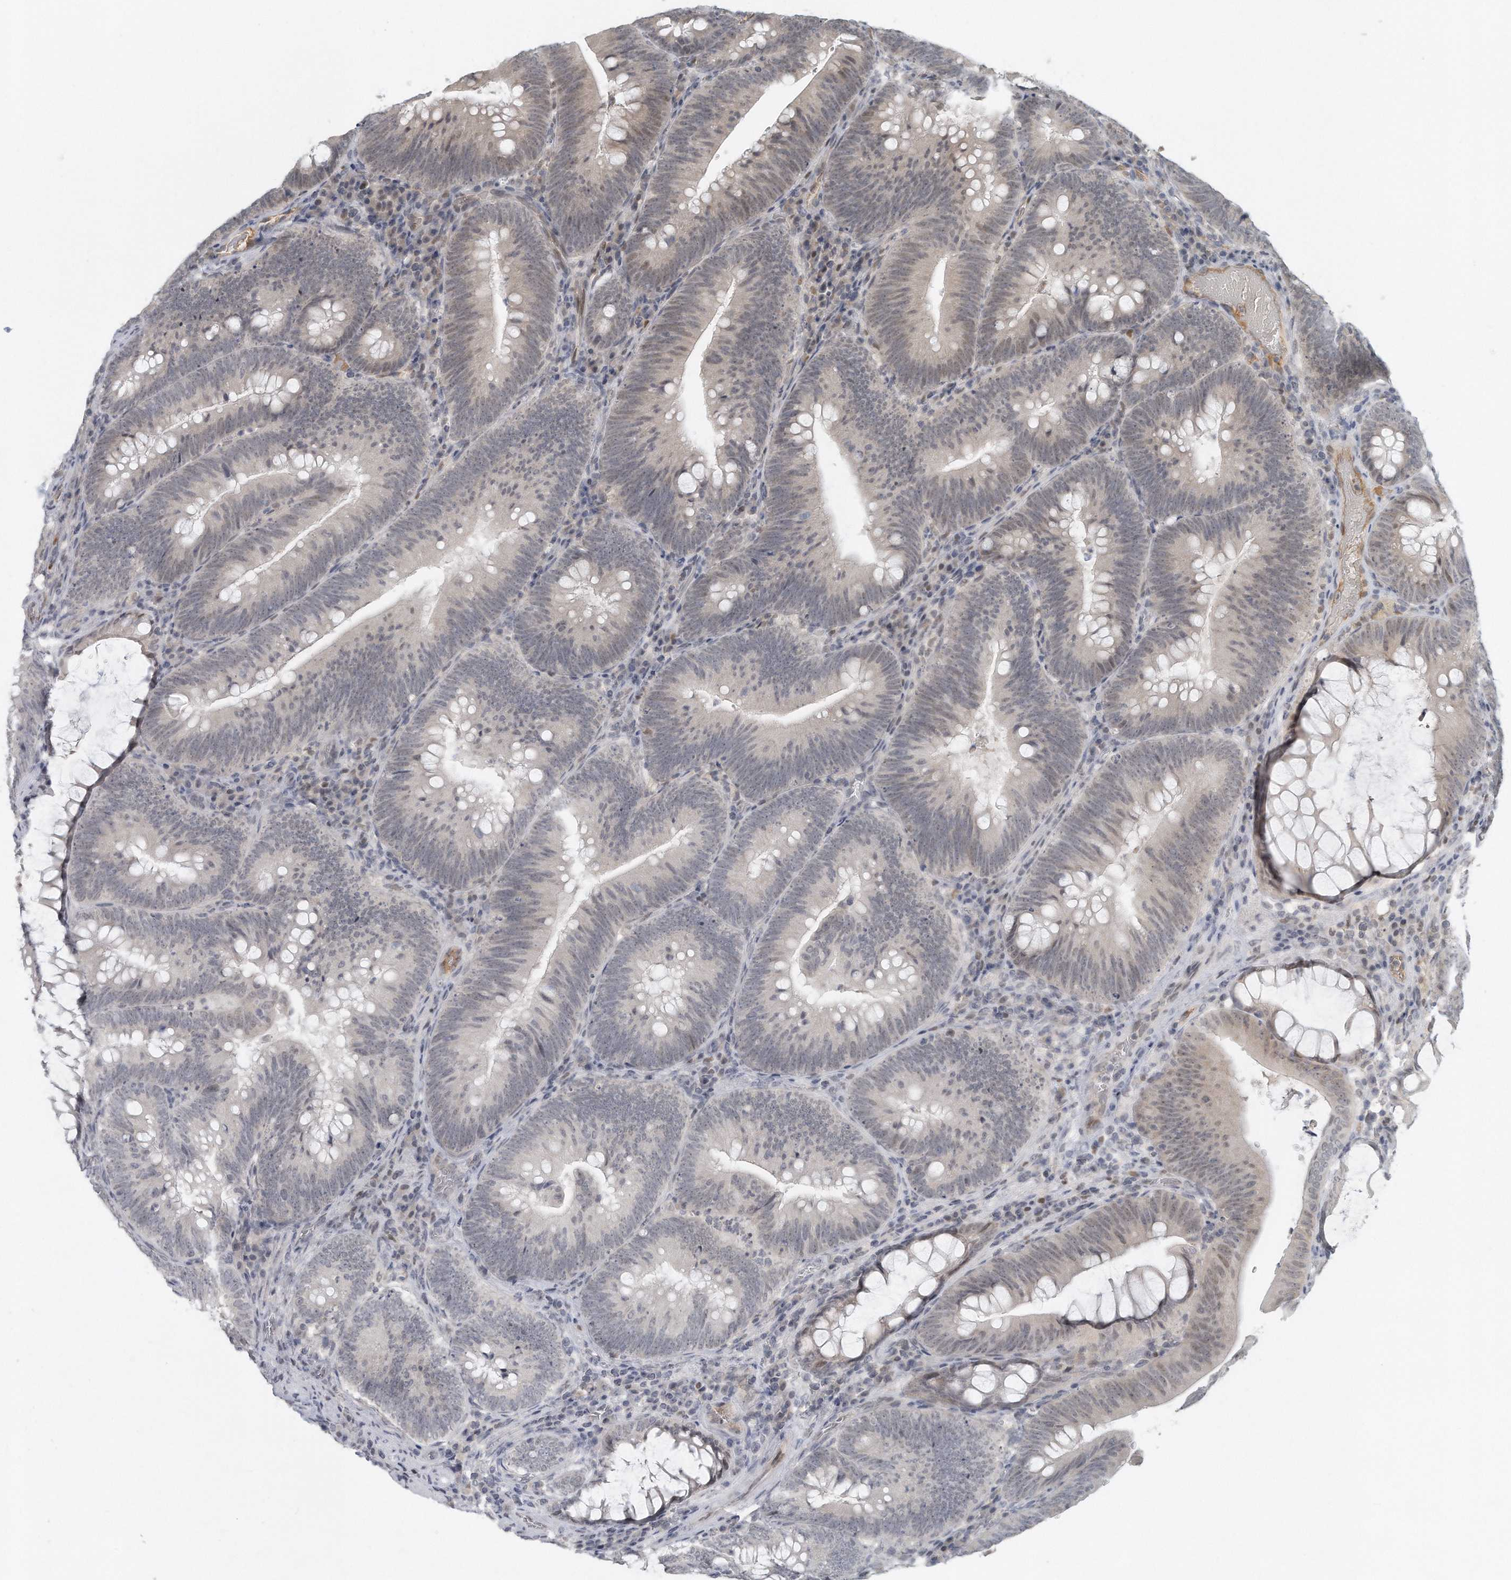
{"staining": {"intensity": "weak", "quantity": "25%-75%", "location": "nuclear"}, "tissue": "colorectal cancer", "cell_type": "Tumor cells", "image_type": "cancer", "snomed": [{"axis": "morphology", "description": "Normal tissue, NOS"}, {"axis": "topography", "description": "Colon"}], "caption": "An image of colorectal cancer stained for a protein shows weak nuclear brown staining in tumor cells. (DAB = brown stain, brightfield microscopy at high magnification).", "gene": "DDX43", "patient": {"sex": "female", "age": 82}}